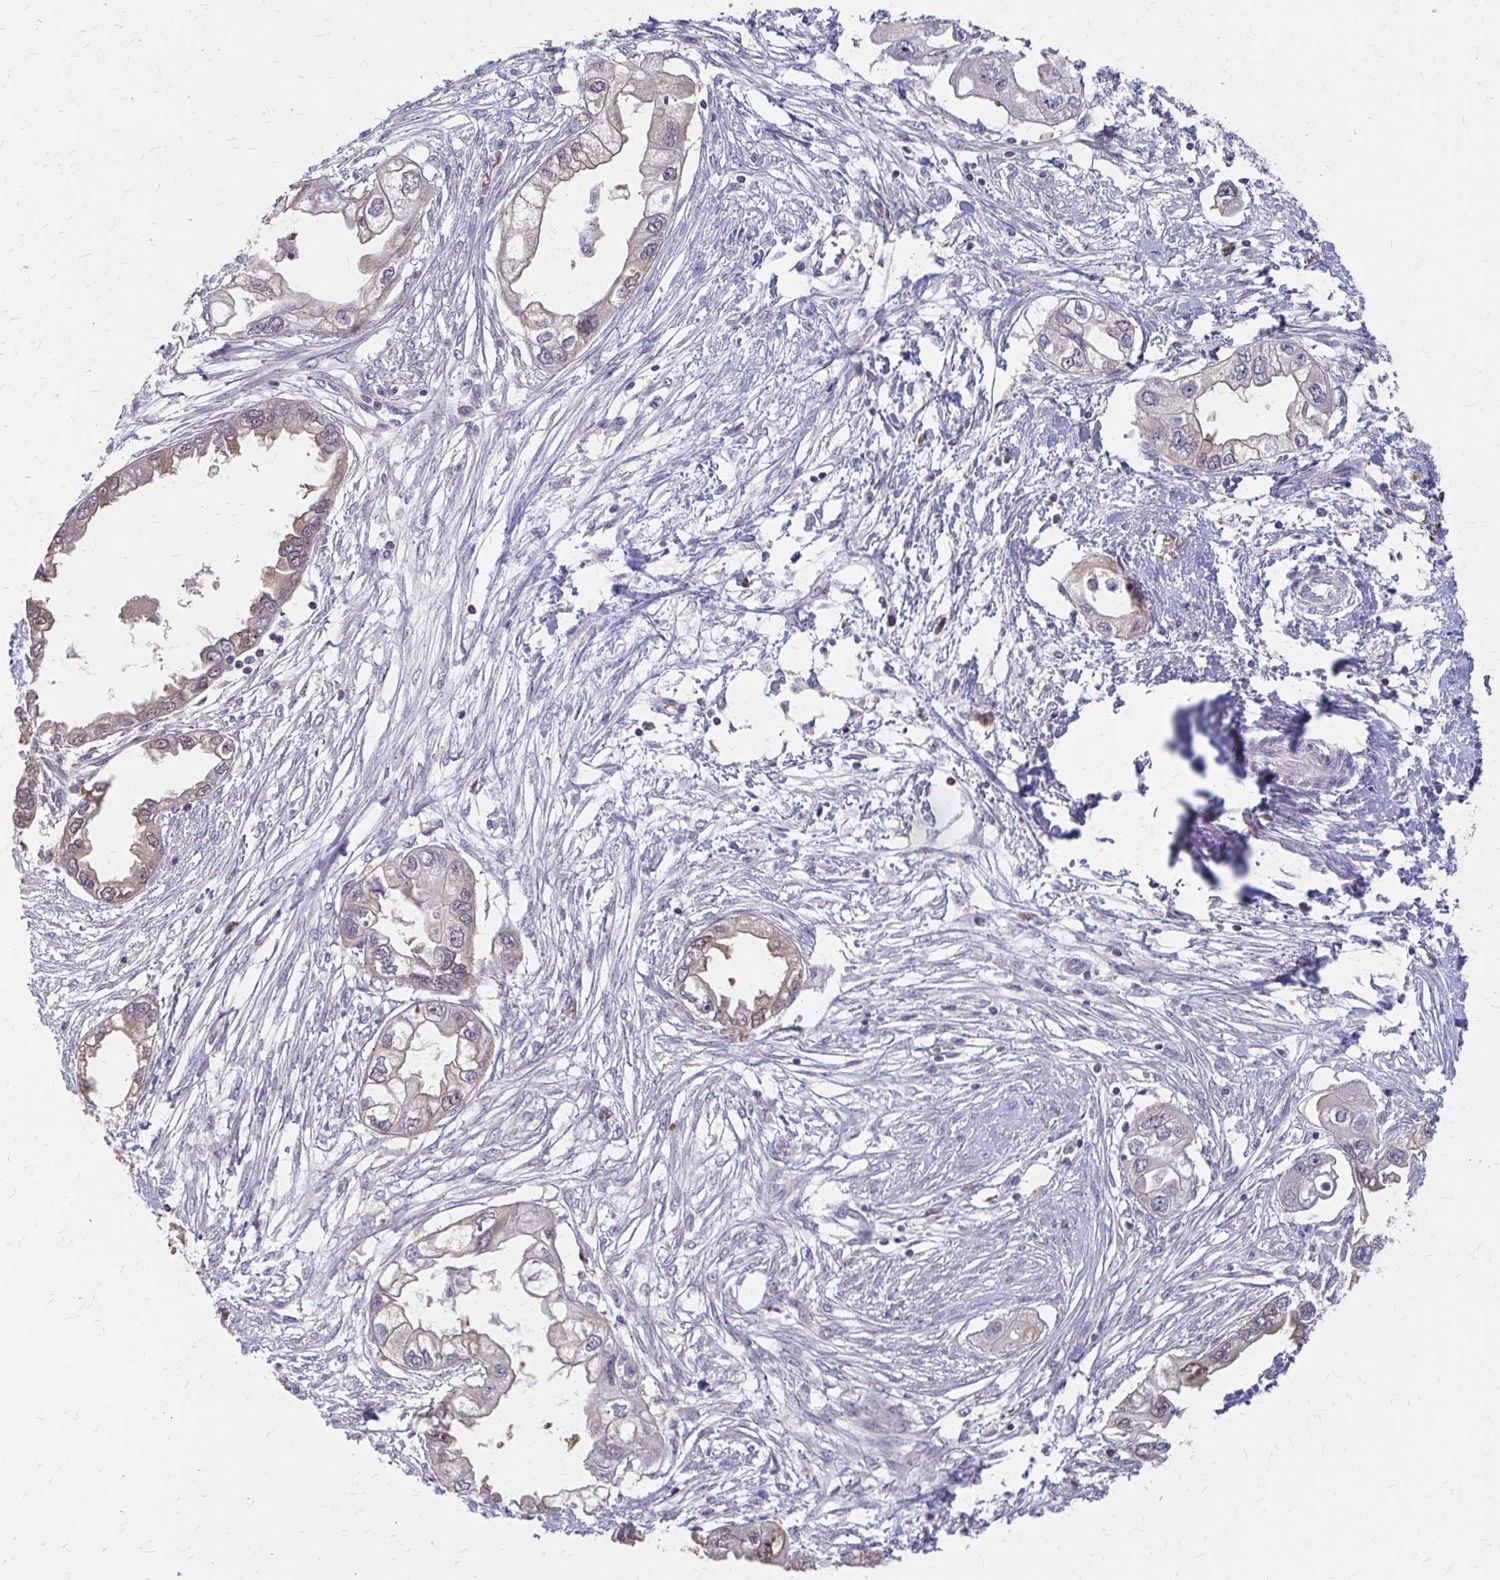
{"staining": {"intensity": "weak", "quantity": "<25%", "location": "cytoplasmic/membranous"}, "tissue": "endometrial cancer", "cell_type": "Tumor cells", "image_type": "cancer", "snomed": [{"axis": "morphology", "description": "Adenocarcinoma, NOS"}, {"axis": "morphology", "description": "Adenocarcinoma, metastatic, NOS"}, {"axis": "topography", "description": "Adipose tissue"}, {"axis": "topography", "description": "Endometrium"}], "caption": "An image of human adenocarcinoma (endometrial) is negative for staining in tumor cells.", "gene": "IFI44L", "patient": {"sex": "female", "age": 67}}